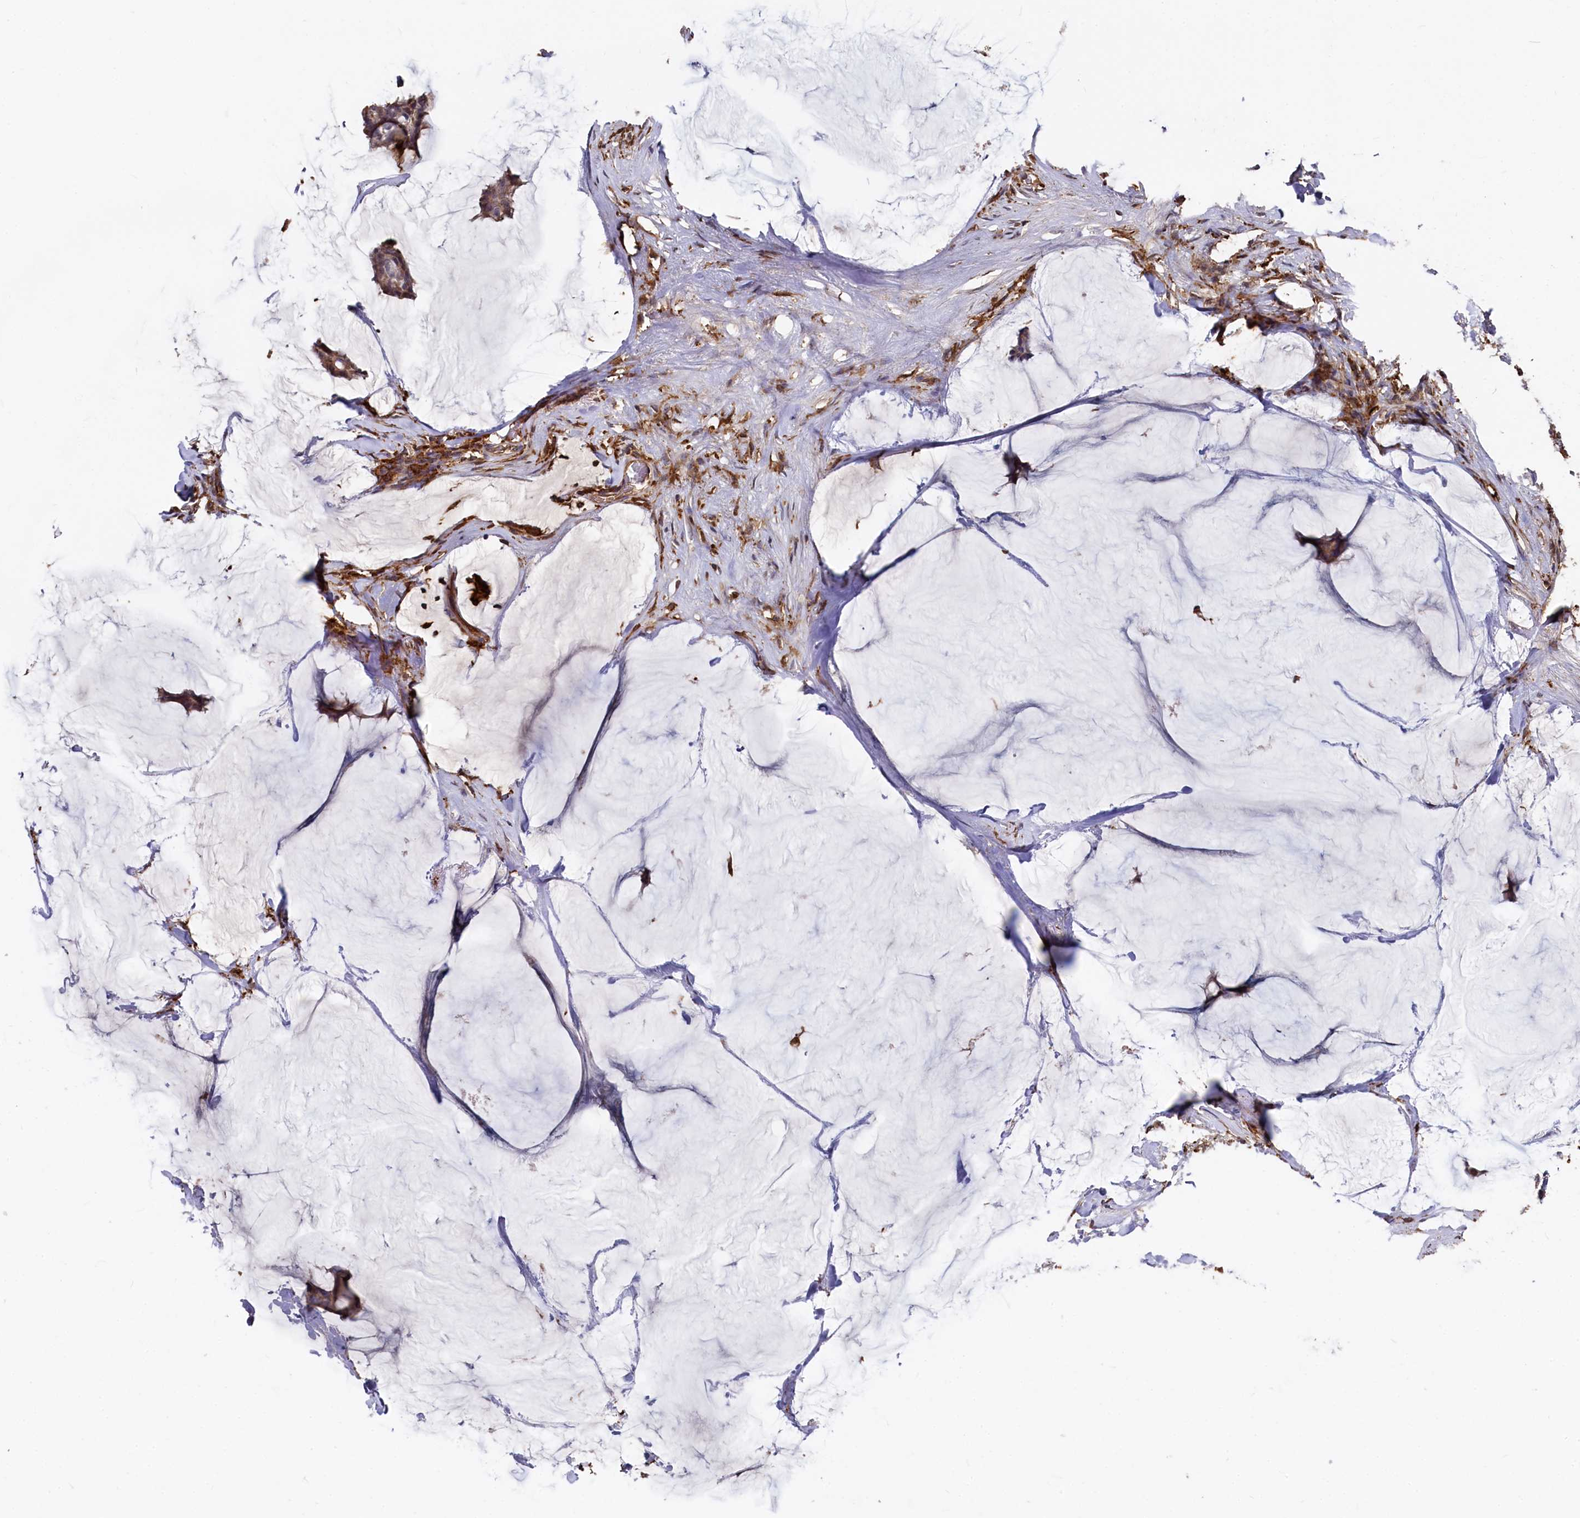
{"staining": {"intensity": "weak", "quantity": ">75%", "location": "cytoplasmic/membranous"}, "tissue": "breast cancer", "cell_type": "Tumor cells", "image_type": "cancer", "snomed": [{"axis": "morphology", "description": "Duct carcinoma"}, {"axis": "topography", "description": "Breast"}], "caption": "Protein expression analysis of breast cancer (intraductal carcinoma) shows weak cytoplasmic/membranous positivity in approximately >75% of tumor cells.", "gene": "PLEKHO2", "patient": {"sex": "female", "age": 93}}